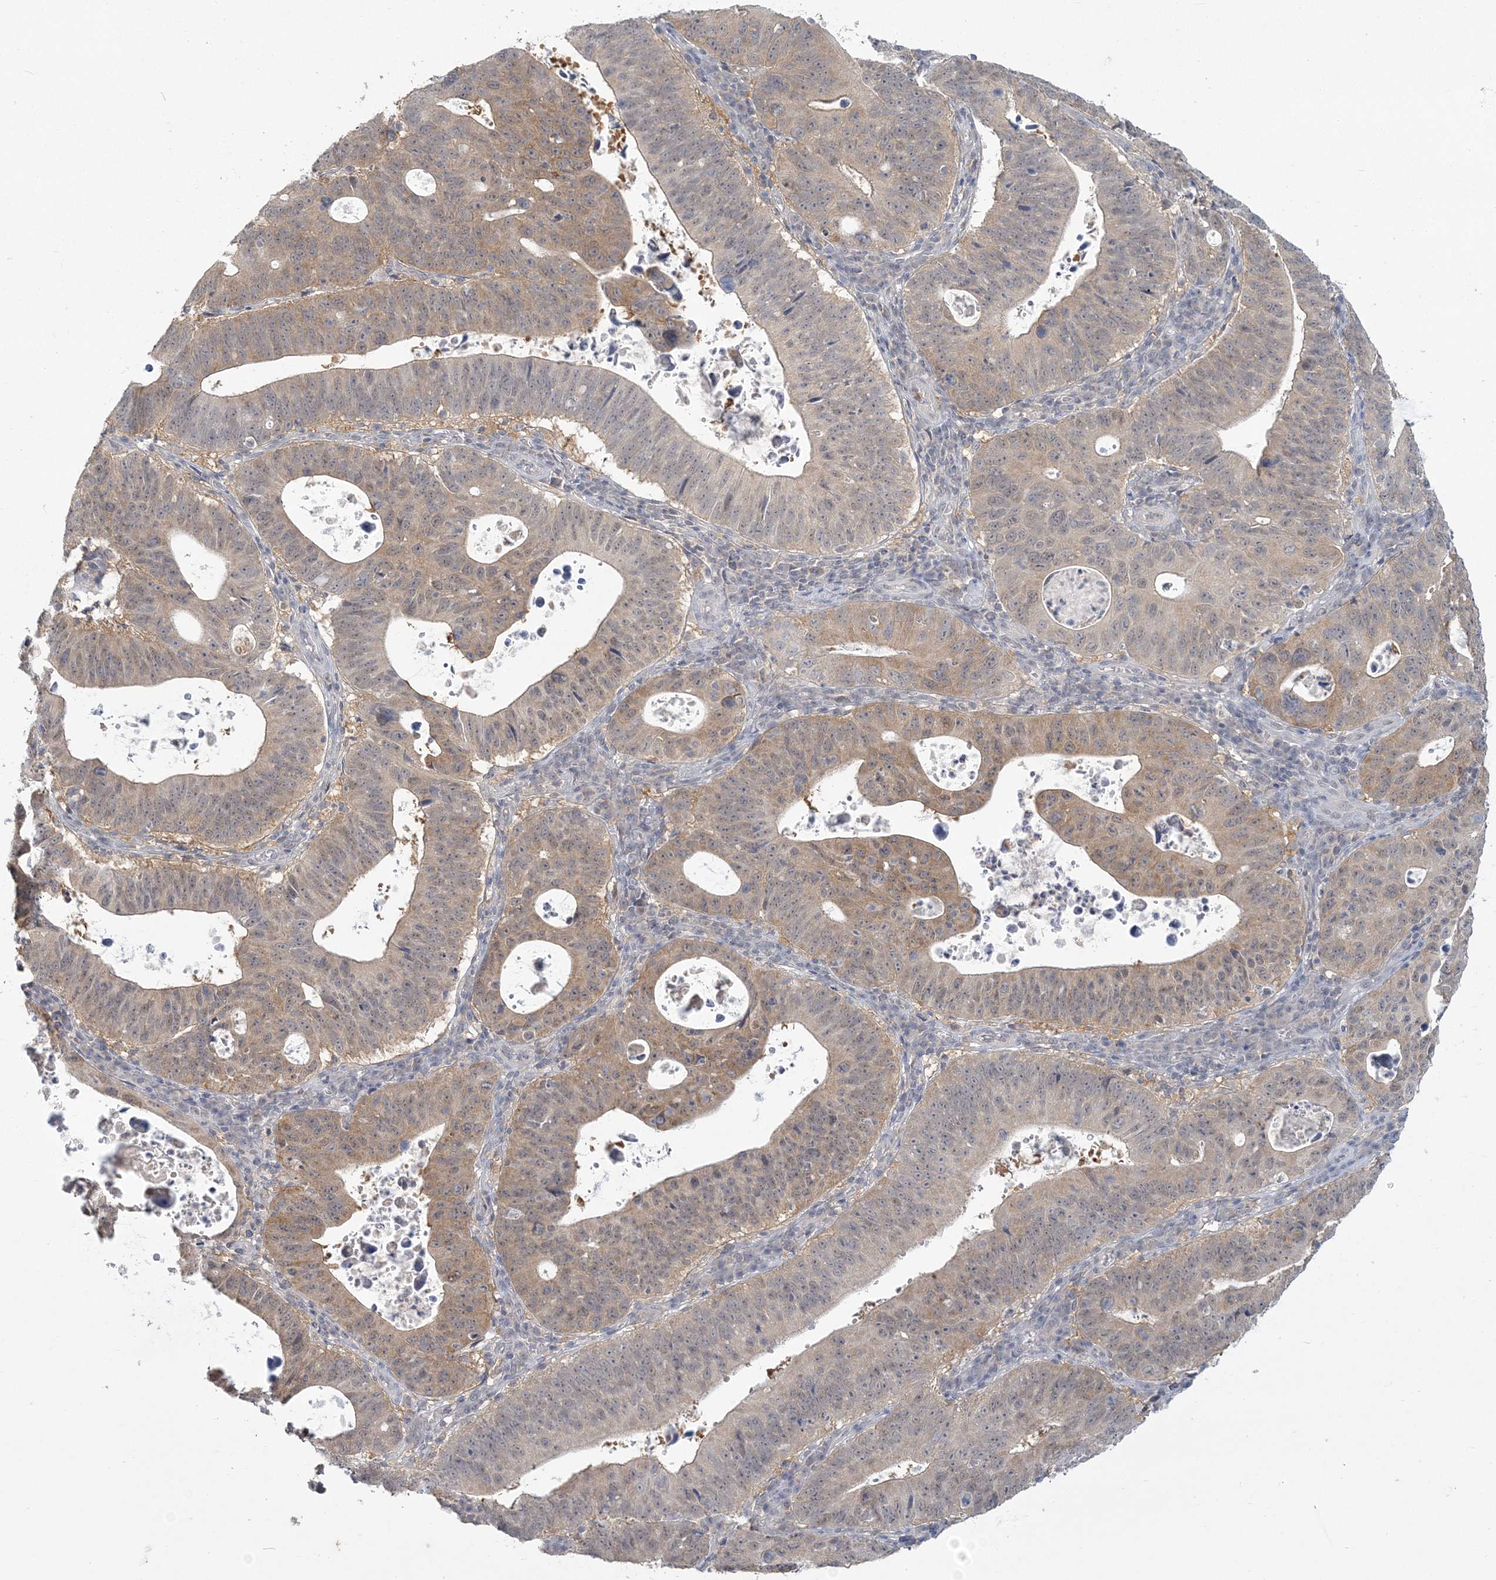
{"staining": {"intensity": "moderate", "quantity": ">75%", "location": "cytoplasmic/membranous"}, "tissue": "stomach cancer", "cell_type": "Tumor cells", "image_type": "cancer", "snomed": [{"axis": "morphology", "description": "Adenocarcinoma, NOS"}, {"axis": "topography", "description": "Stomach"}], "caption": "Immunohistochemistry (DAB) staining of adenocarcinoma (stomach) exhibits moderate cytoplasmic/membranous protein expression in about >75% of tumor cells. (DAB IHC with brightfield microscopy, high magnification).", "gene": "ANKS1A", "patient": {"sex": "male", "age": 59}}